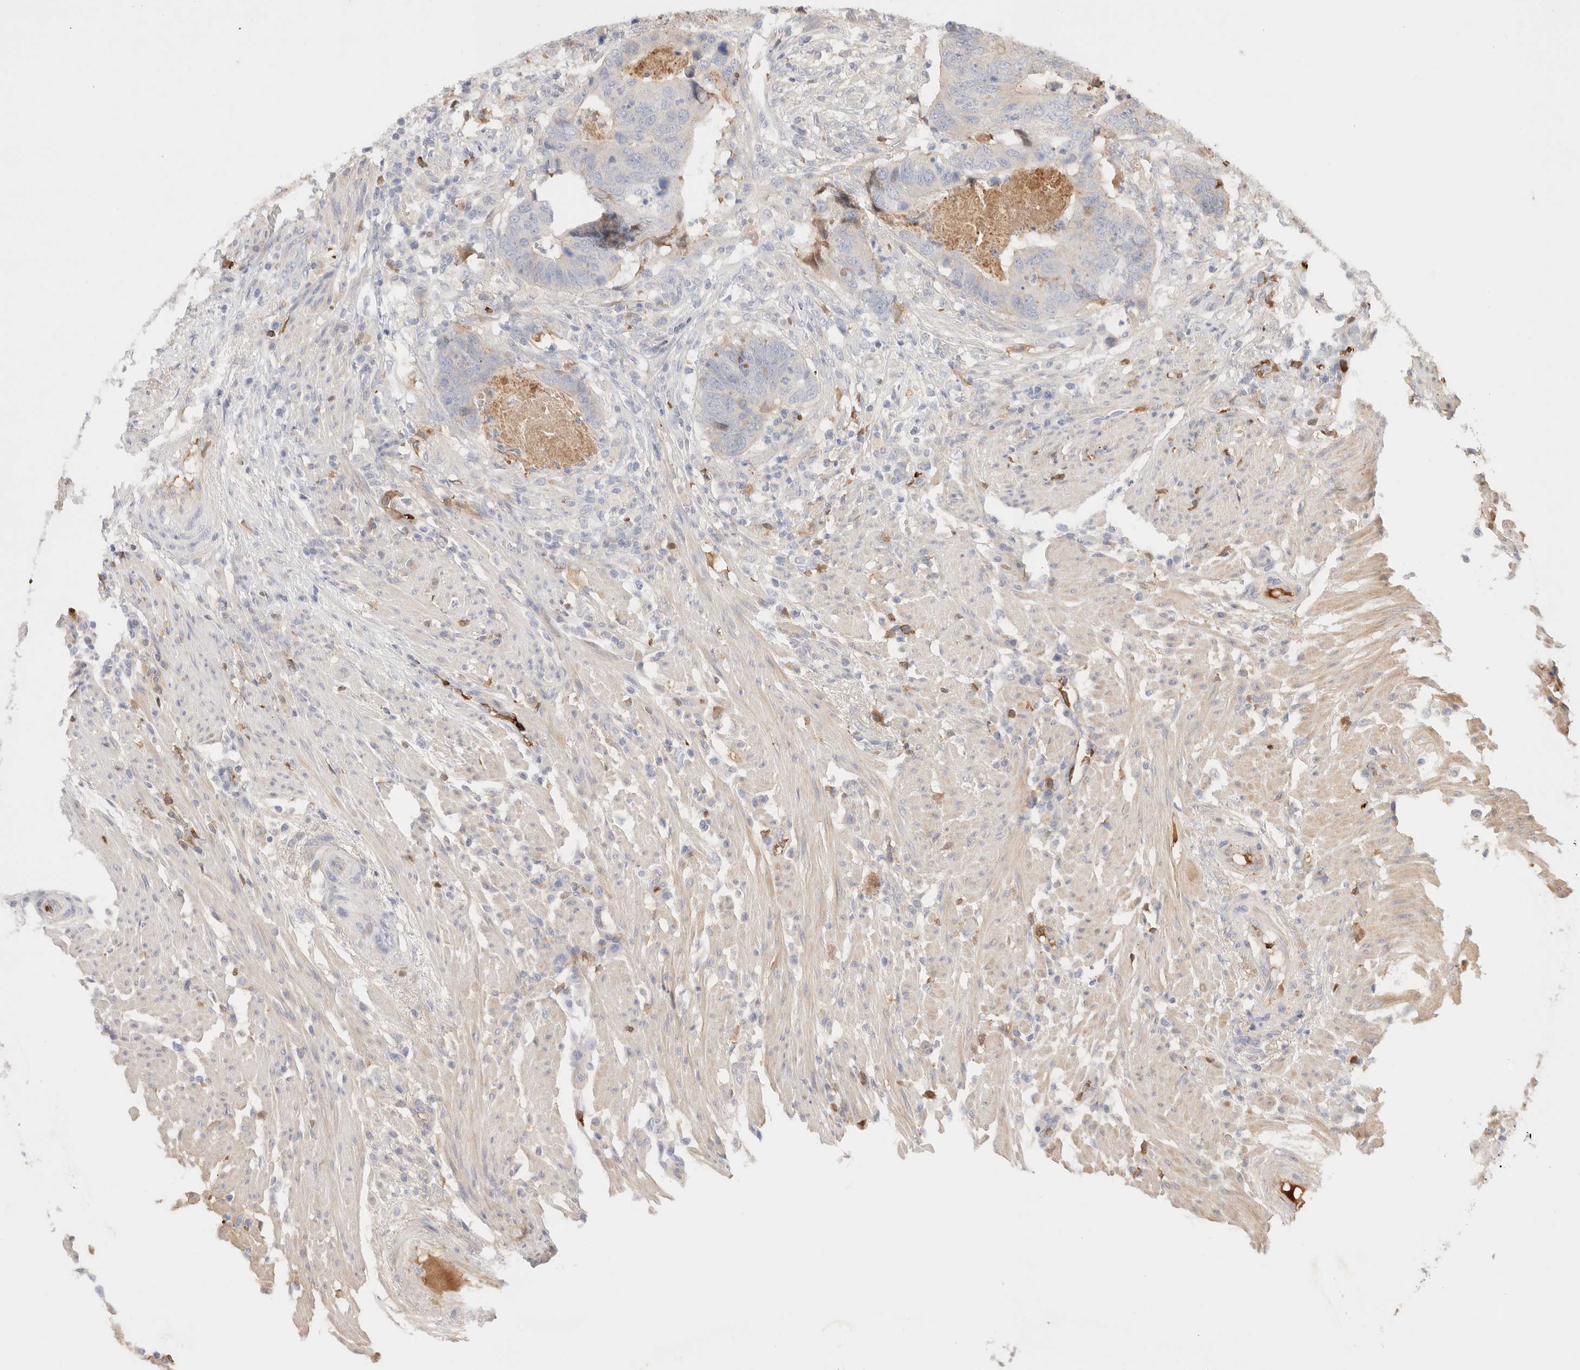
{"staining": {"intensity": "negative", "quantity": "none", "location": "none"}, "tissue": "colorectal cancer", "cell_type": "Tumor cells", "image_type": "cancer", "snomed": [{"axis": "morphology", "description": "Adenocarcinoma, NOS"}, {"axis": "topography", "description": "Colon"}], "caption": "This photomicrograph is of colorectal cancer (adenocarcinoma) stained with IHC to label a protein in brown with the nuclei are counter-stained blue. There is no expression in tumor cells.", "gene": "MST1", "patient": {"sex": "male", "age": 56}}